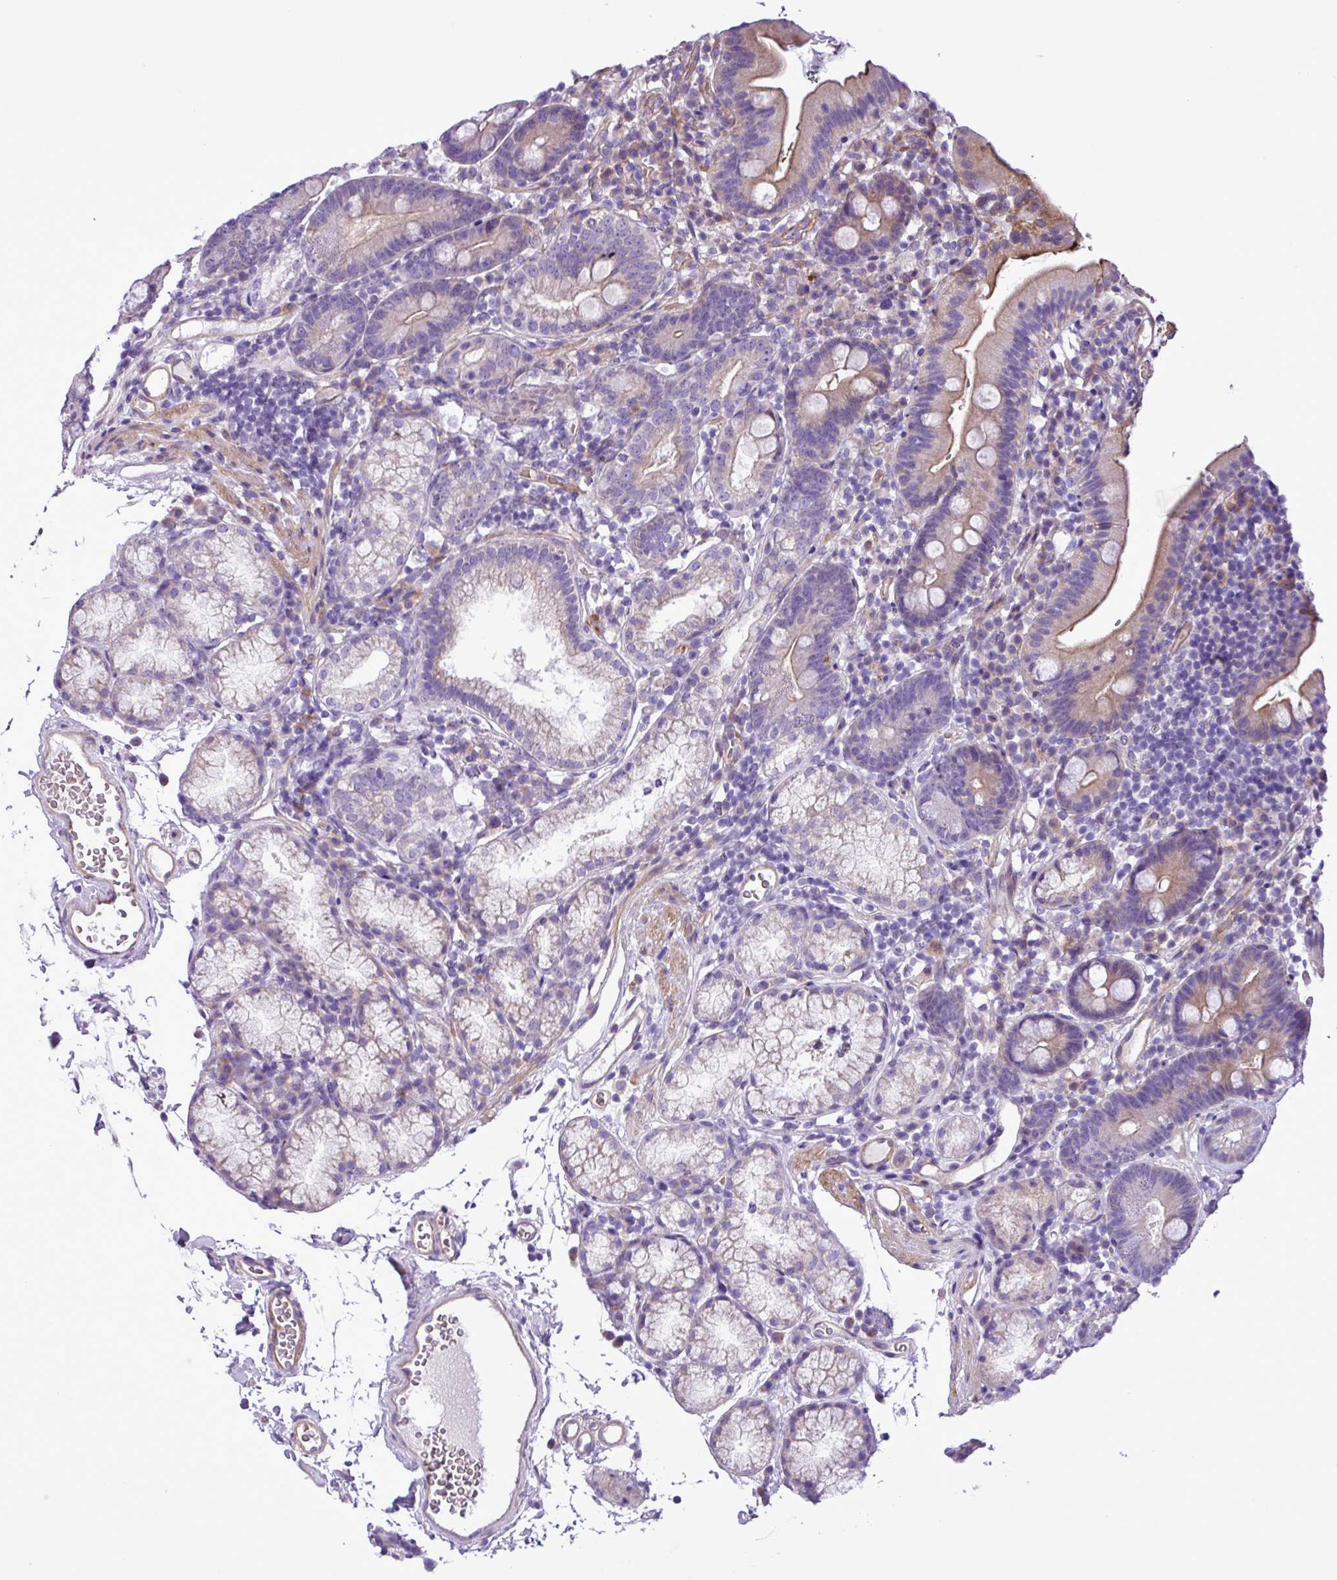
{"staining": {"intensity": "moderate", "quantity": ">75%", "location": "cytoplasmic/membranous"}, "tissue": "duodenum", "cell_type": "Glandular cells", "image_type": "normal", "snomed": [{"axis": "morphology", "description": "Normal tissue, NOS"}, {"axis": "topography", "description": "Duodenum"}], "caption": "An immunohistochemistry (IHC) histopathology image of benign tissue is shown. Protein staining in brown labels moderate cytoplasmic/membranous positivity in duodenum within glandular cells.", "gene": "C11orf91", "patient": {"sex": "female", "age": 67}}